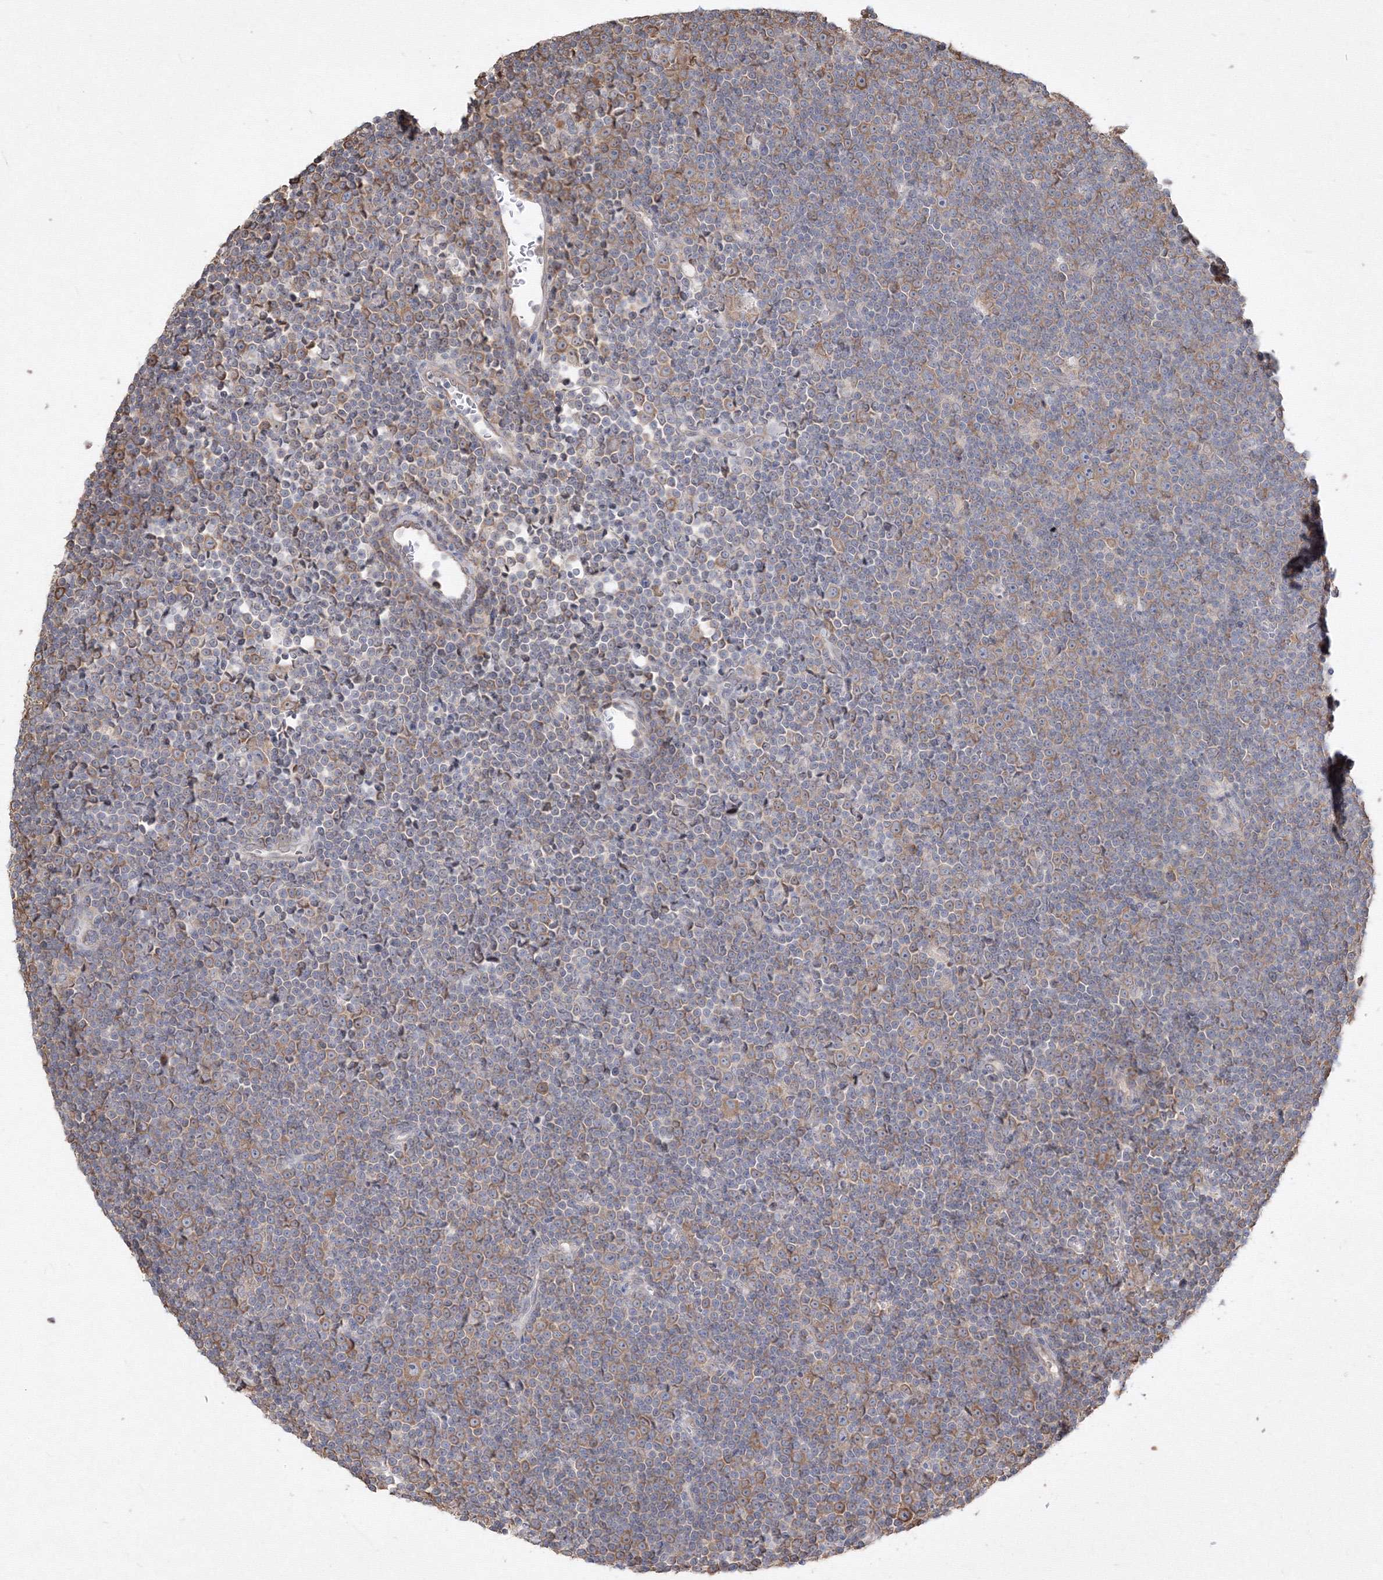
{"staining": {"intensity": "moderate", "quantity": "25%-75%", "location": "cytoplasmic/membranous"}, "tissue": "lymphoma", "cell_type": "Tumor cells", "image_type": "cancer", "snomed": [{"axis": "morphology", "description": "Malignant lymphoma, non-Hodgkin's type, Low grade"}, {"axis": "topography", "description": "Lymph node"}], "caption": "Moderate cytoplasmic/membranous protein positivity is appreciated in approximately 25%-75% of tumor cells in low-grade malignant lymphoma, non-Hodgkin's type.", "gene": "FBXL8", "patient": {"sex": "female", "age": 67}}